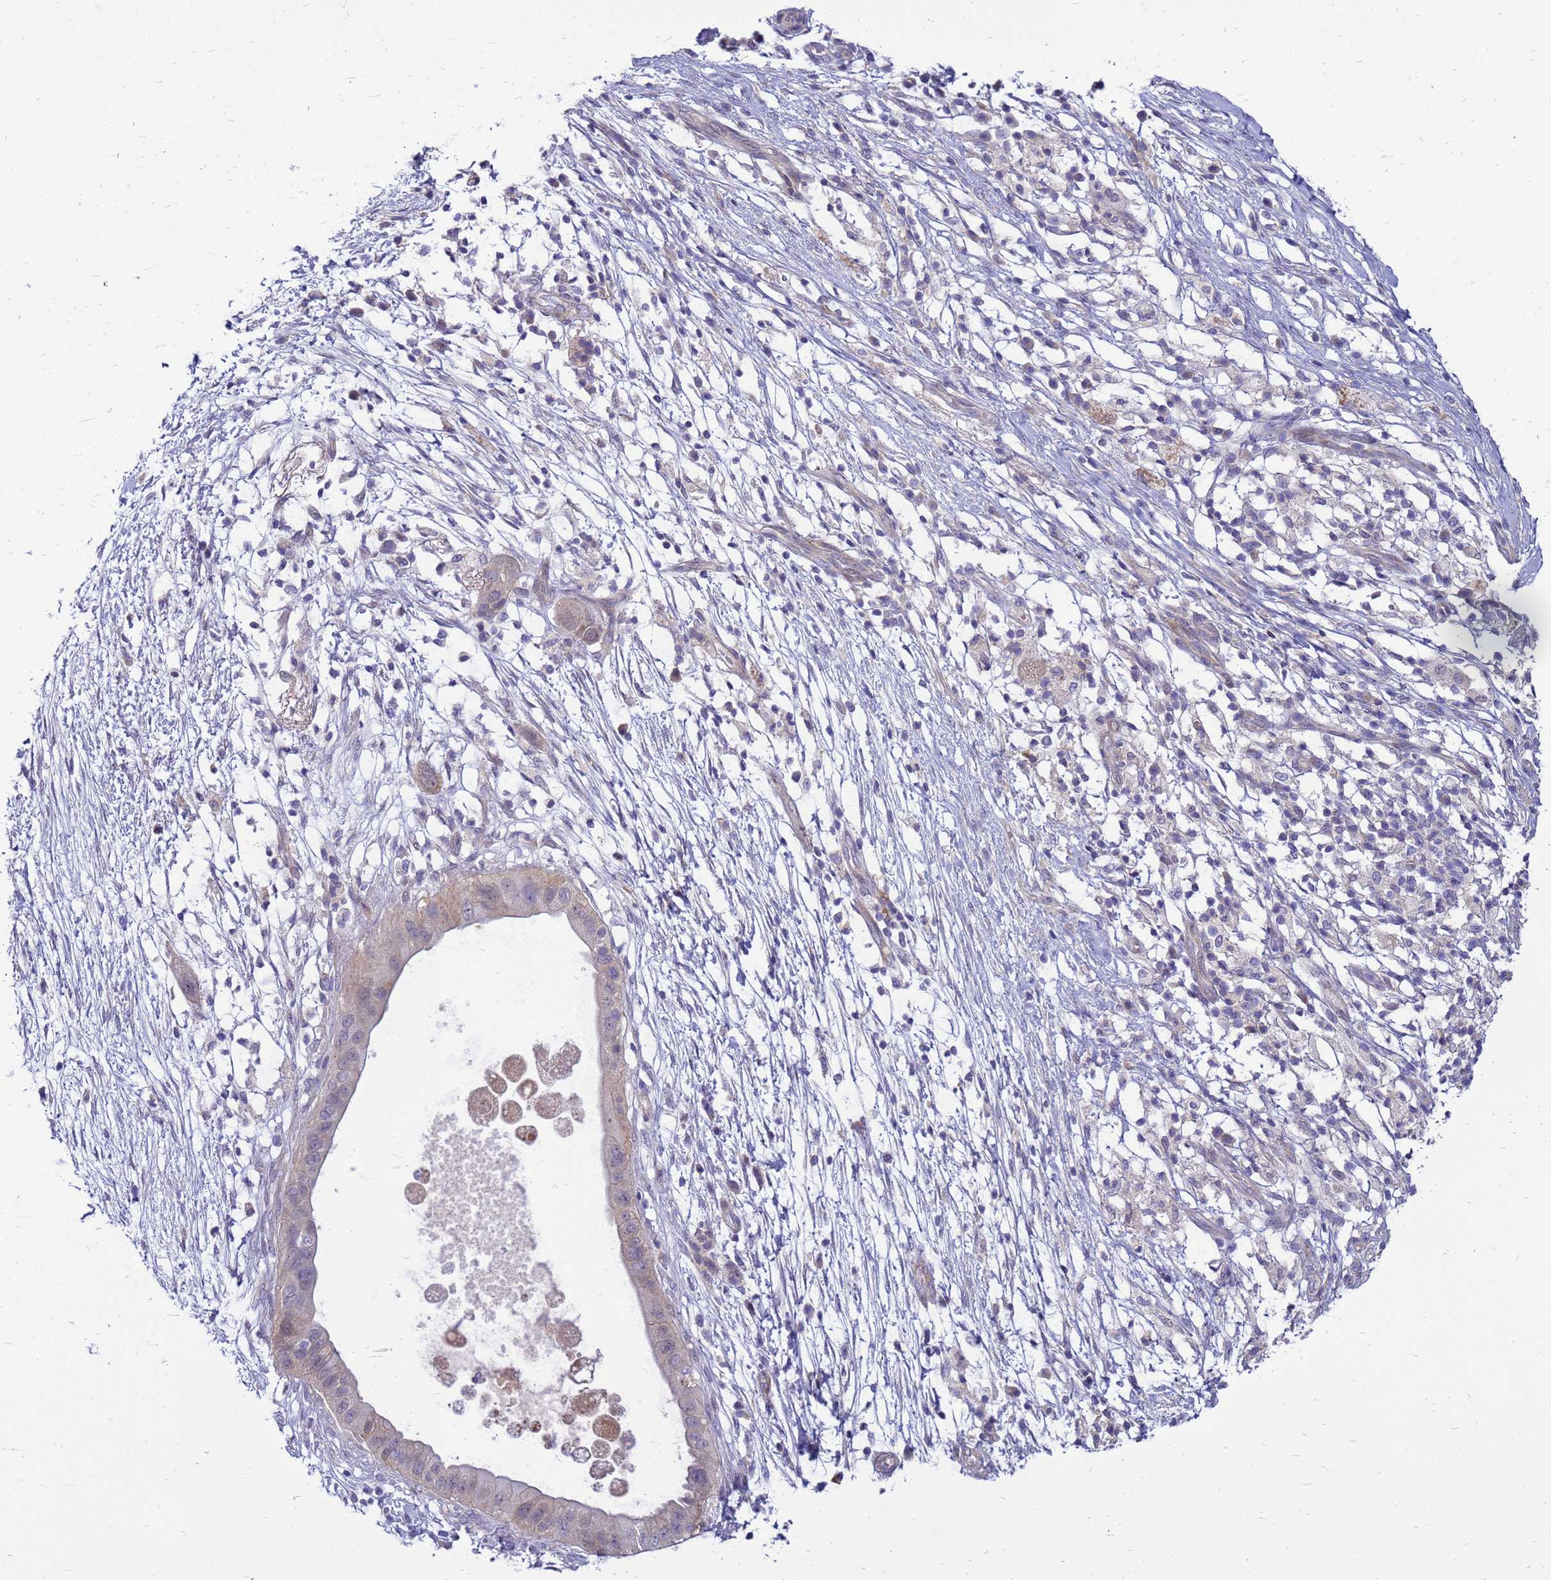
{"staining": {"intensity": "negative", "quantity": "none", "location": "none"}, "tissue": "pancreatic cancer", "cell_type": "Tumor cells", "image_type": "cancer", "snomed": [{"axis": "morphology", "description": "Adenocarcinoma, NOS"}, {"axis": "topography", "description": "Pancreas"}], "caption": "Pancreatic cancer (adenocarcinoma) stained for a protein using immunohistochemistry (IHC) shows no expression tumor cells.", "gene": "ENOPH1", "patient": {"sex": "male", "age": 68}}